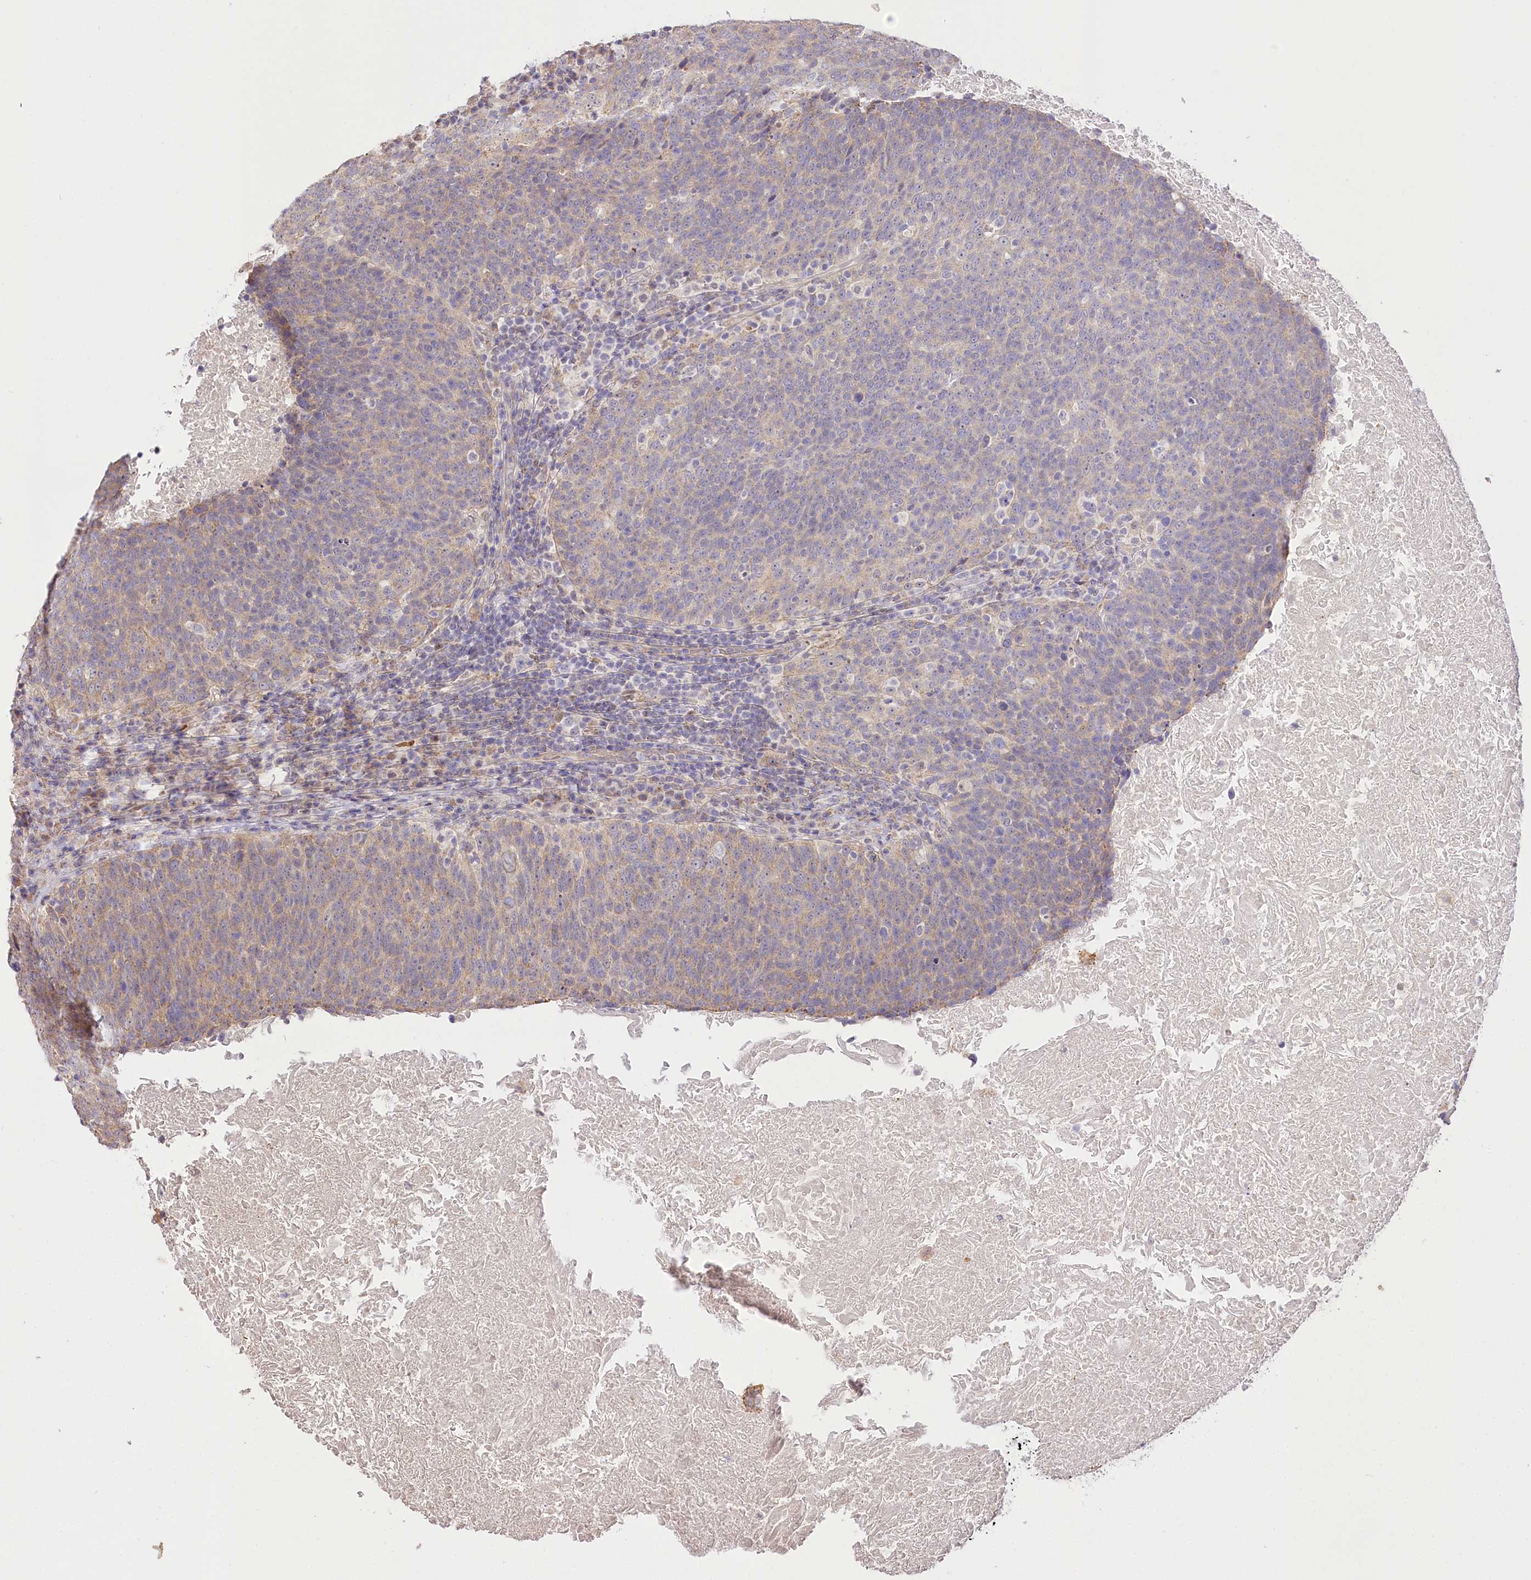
{"staining": {"intensity": "weak", "quantity": "25%-75%", "location": "cytoplasmic/membranous"}, "tissue": "head and neck cancer", "cell_type": "Tumor cells", "image_type": "cancer", "snomed": [{"axis": "morphology", "description": "Squamous cell carcinoma, NOS"}, {"axis": "morphology", "description": "Squamous cell carcinoma, metastatic, NOS"}, {"axis": "topography", "description": "Lymph node"}, {"axis": "topography", "description": "Head-Neck"}], "caption": "Immunohistochemistry of head and neck cancer reveals low levels of weak cytoplasmic/membranous positivity in about 25%-75% of tumor cells.", "gene": "ZNF226", "patient": {"sex": "male", "age": 62}}